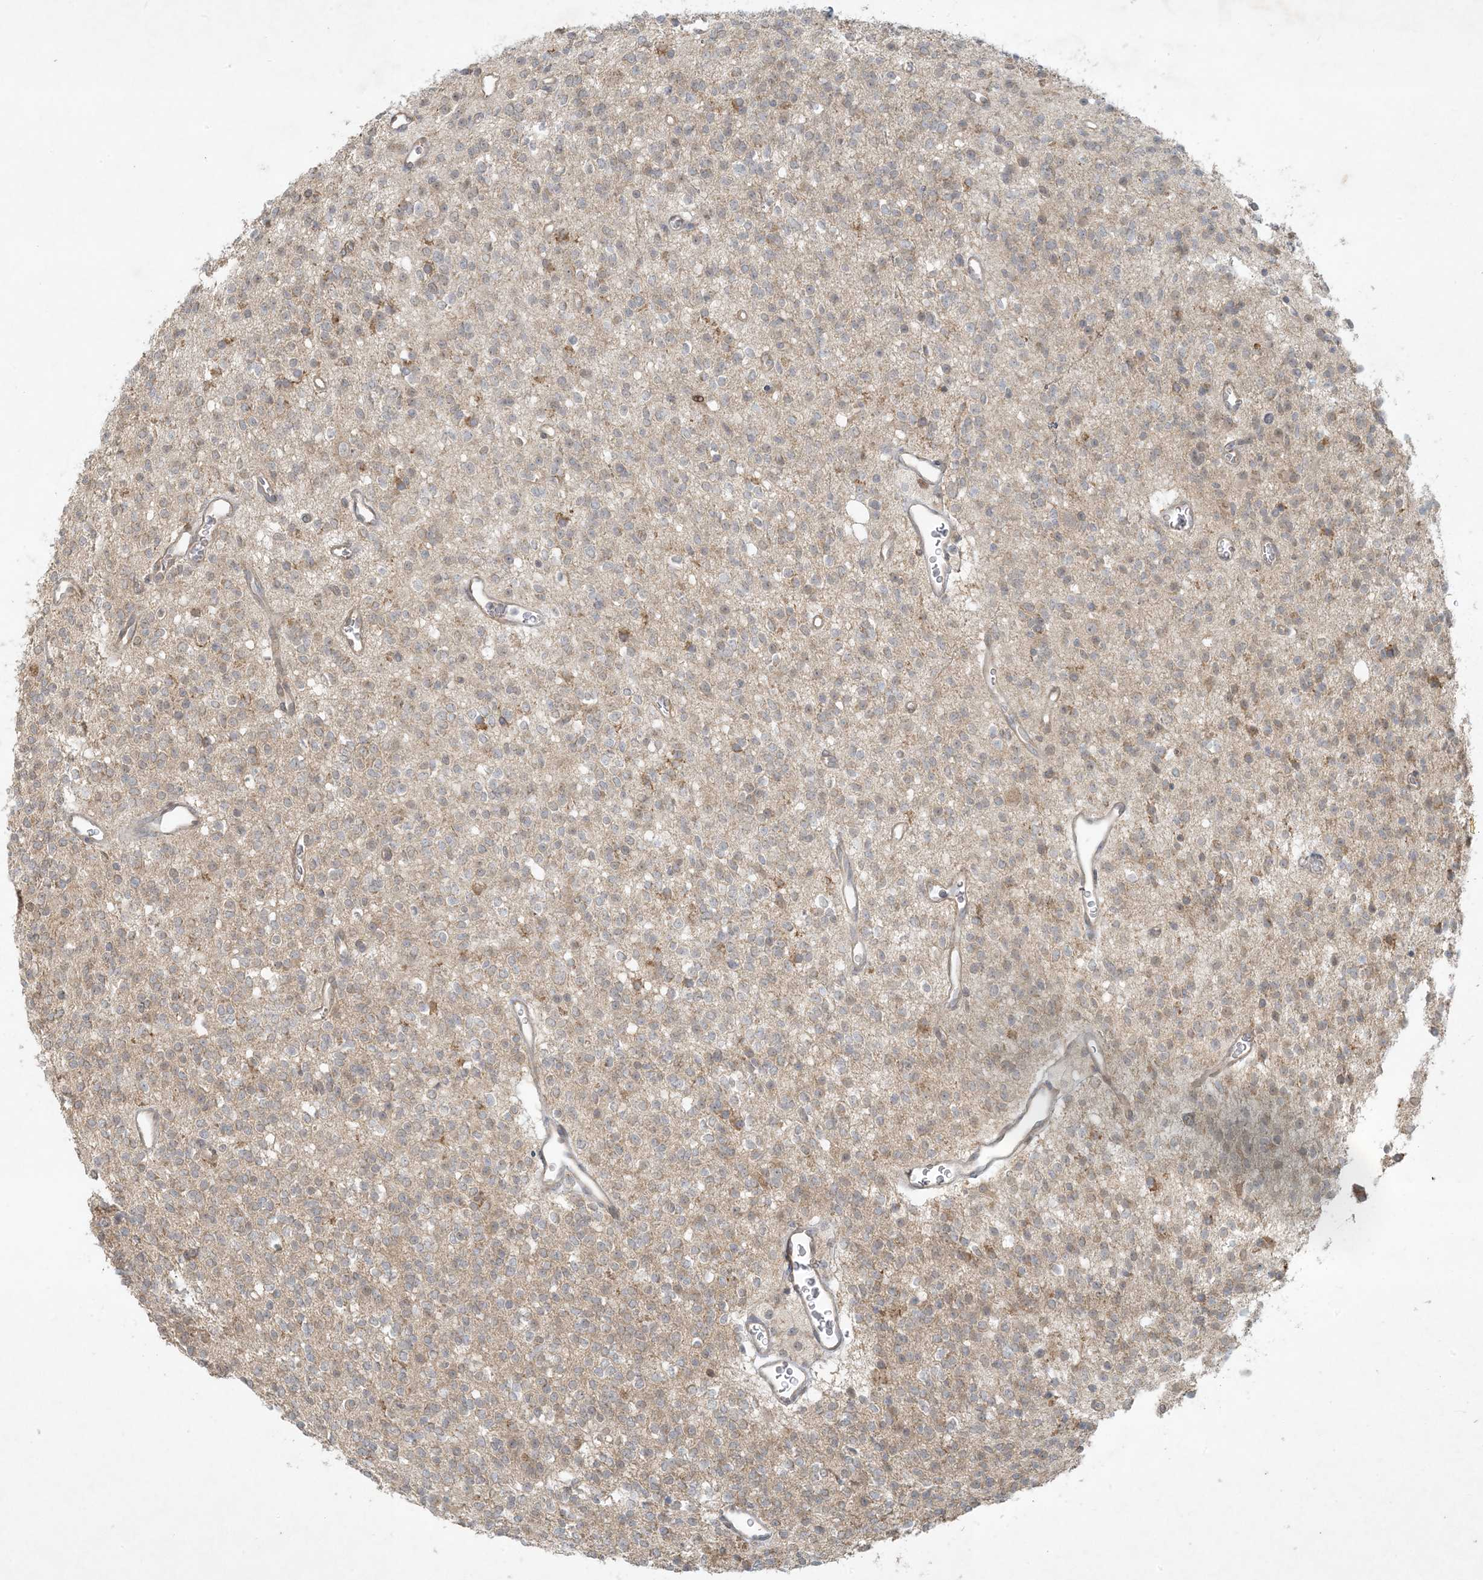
{"staining": {"intensity": "moderate", "quantity": "<25%", "location": "cytoplasmic/membranous"}, "tissue": "glioma", "cell_type": "Tumor cells", "image_type": "cancer", "snomed": [{"axis": "morphology", "description": "Glioma, malignant, High grade"}, {"axis": "topography", "description": "Brain"}], "caption": "A low amount of moderate cytoplasmic/membranous expression is appreciated in approximately <25% of tumor cells in glioma tissue.", "gene": "BCORL1", "patient": {"sex": "male", "age": 34}}